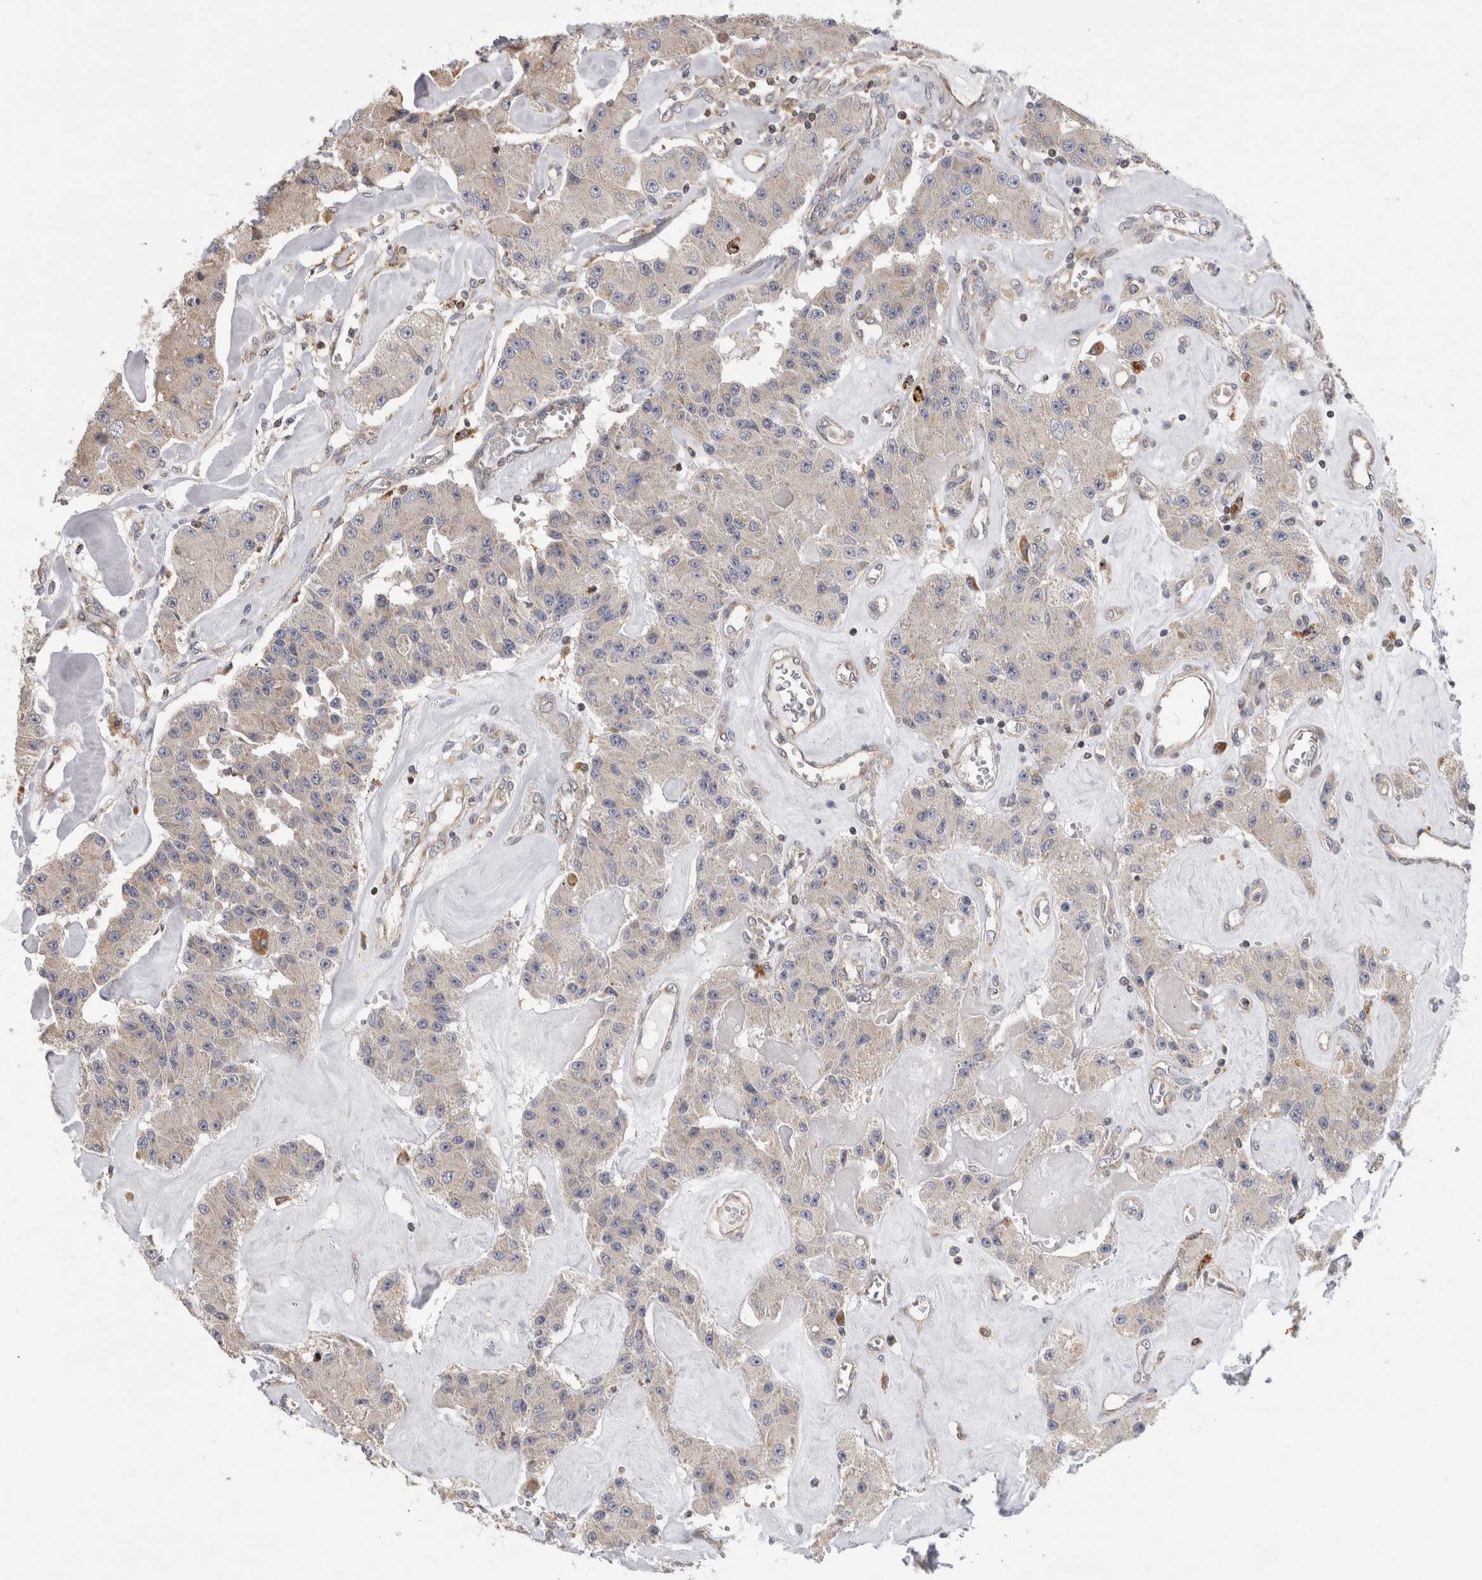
{"staining": {"intensity": "weak", "quantity": "25%-75%", "location": "cytoplasmic/membranous"}, "tissue": "carcinoid", "cell_type": "Tumor cells", "image_type": "cancer", "snomed": [{"axis": "morphology", "description": "Carcinoid, malignant, NOS"}, {"axis": "topography", "description": "Pancreas"}], "caption": "Weak cytoplasmic/membranous staining for a protein is appreciated in approximately 25%-75% of tumor cells of carcinoid using immunohistochemistry (IHC).", "gene": "GRIK2", "patient": {"sex": "male", "age": 41}}